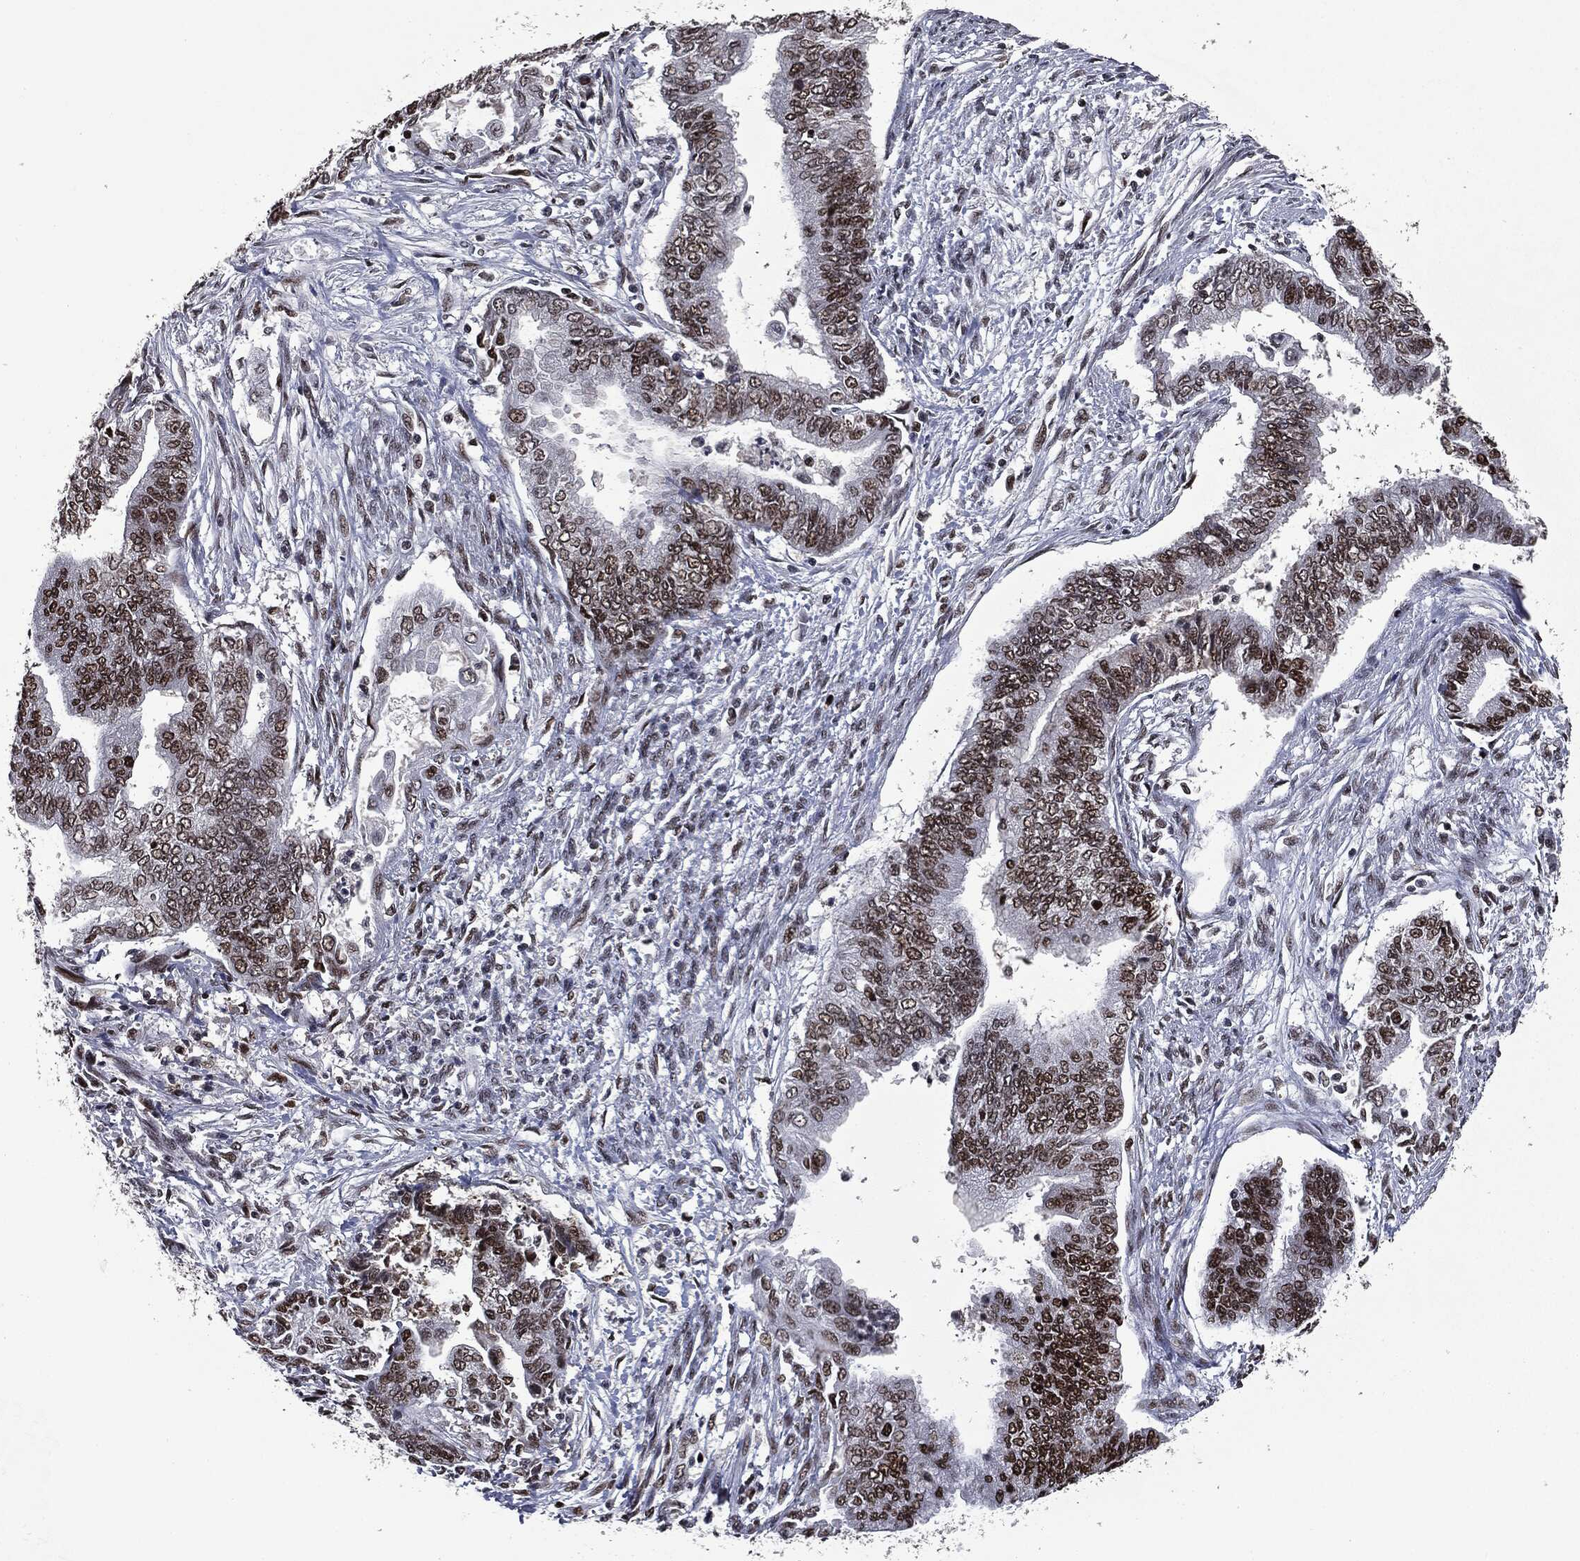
{"staining": {"intensity": "moderate", "quantity": "25%-75%", "location": "nuclear"}, "tissue": "endometrial cancer", "cell_type": "Tumor cells", "image_type": "cancer", "snomed": [{"axis": "morphology", "description": "Adenocarcinoma, NOS"}, {"axis": "topography", "description": "Endometrium"}], "caption": "High-magnification brightfield microscopy of endometrial cancer (adenocarcinoma) stained with DAB (brown) and counterstained with hematoxylin (blue). tumor cells exhibit moderate nuclear staining is identified in about25%-75% of cells.", "gene": "MSH2", "patient": {"sex": "female", "age": 65}}